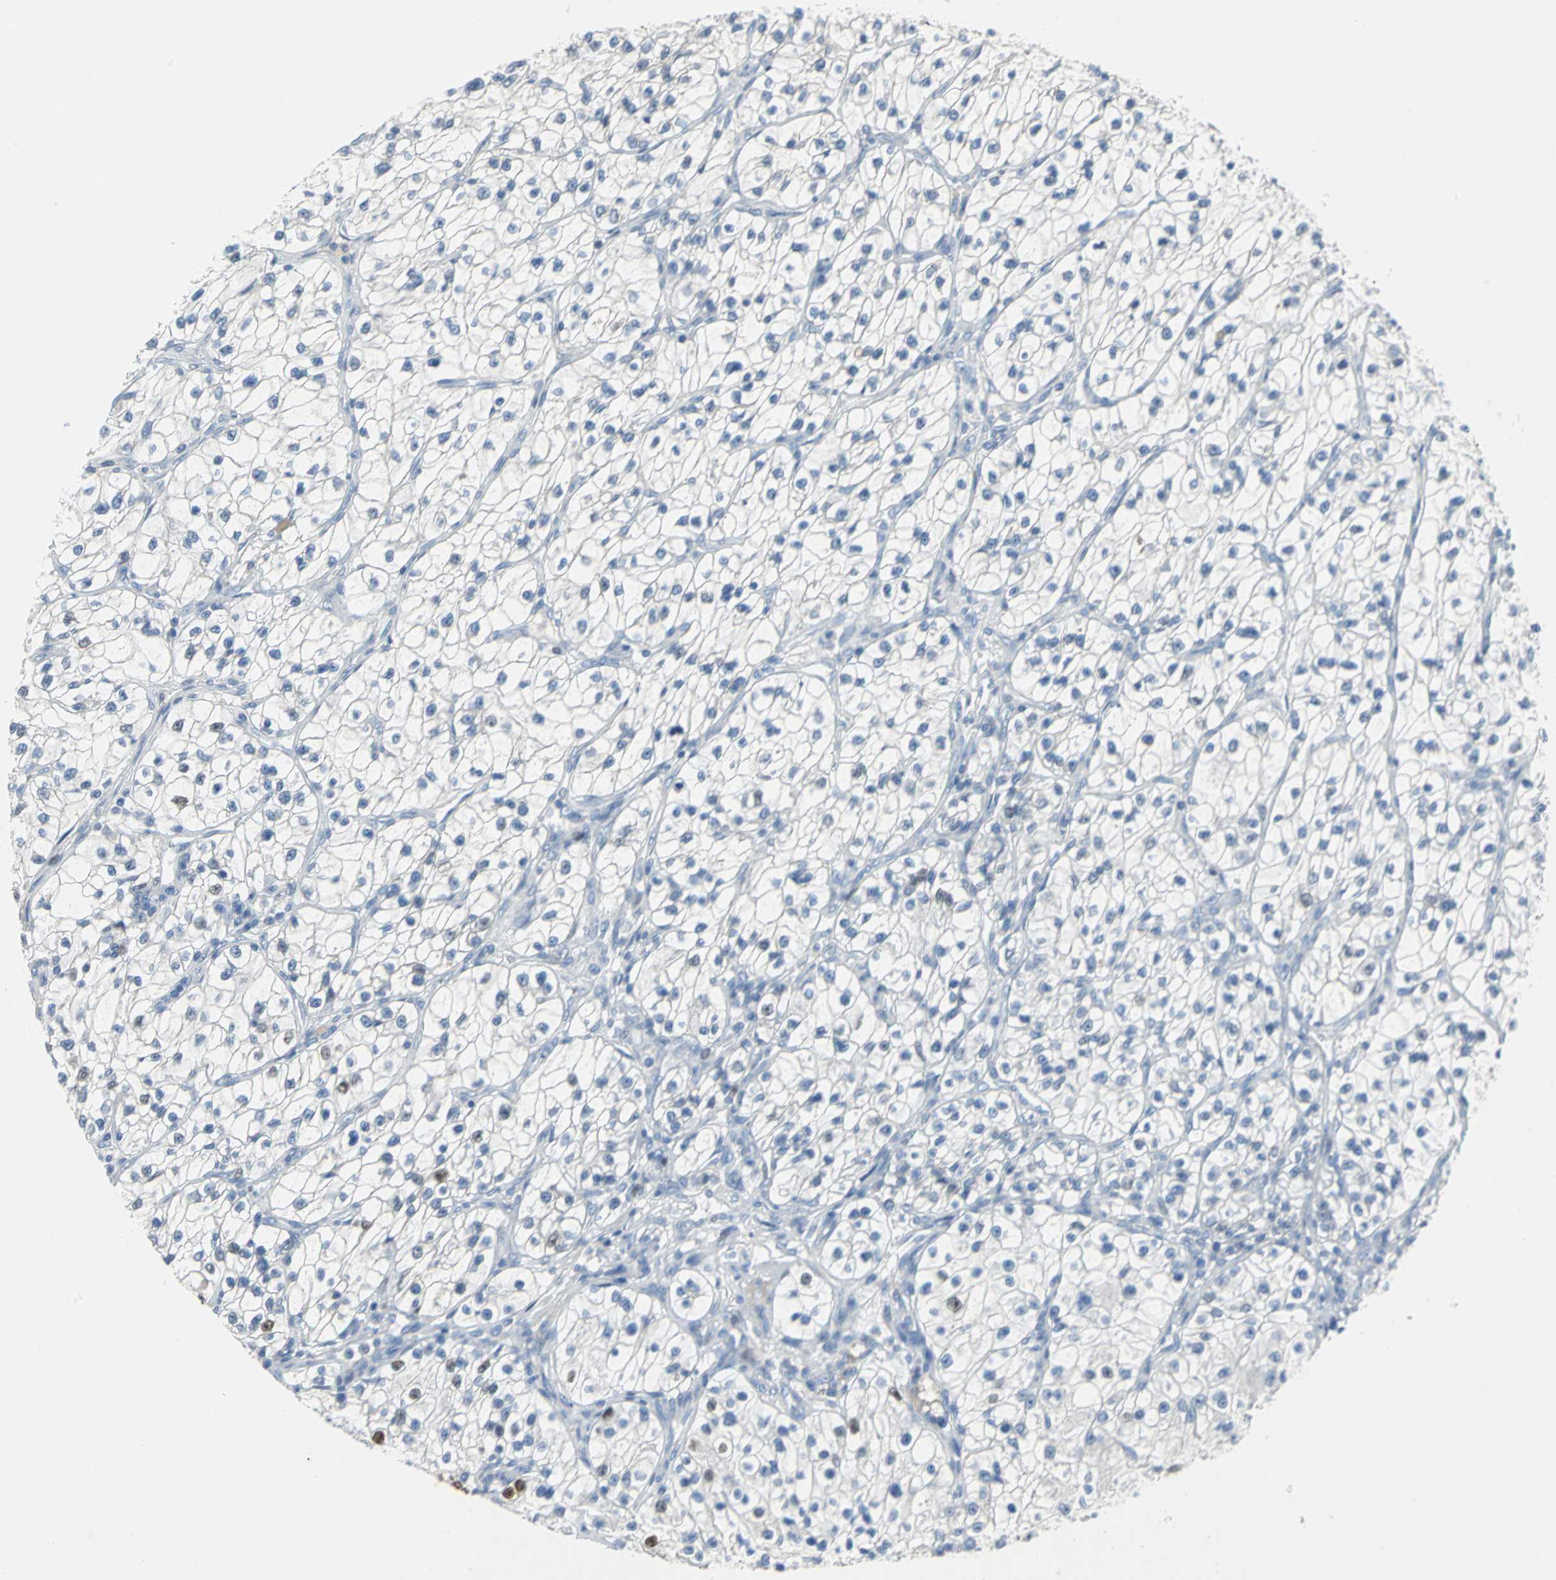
{"staining": {"intensity": "moderate", "quantity": "<25%", "location": "nuclear"}, "tissue": "renal cancer", "cell_type": "Tumor cells", "image_type": "cancer", "snomed": [{"axis": "morphology", "description": "Adenocarcinoma, NOS"}, {"axis": "topography", "description": "Kidney"}], "caption": "This micrograph displays immunohistochemistry (IHC) staining of renal cancer, with low moderate nuclear staining in approximately <25% of tumor cells.", "gene": "MCM4", "patient": {"sex": "female", "age": 57}}